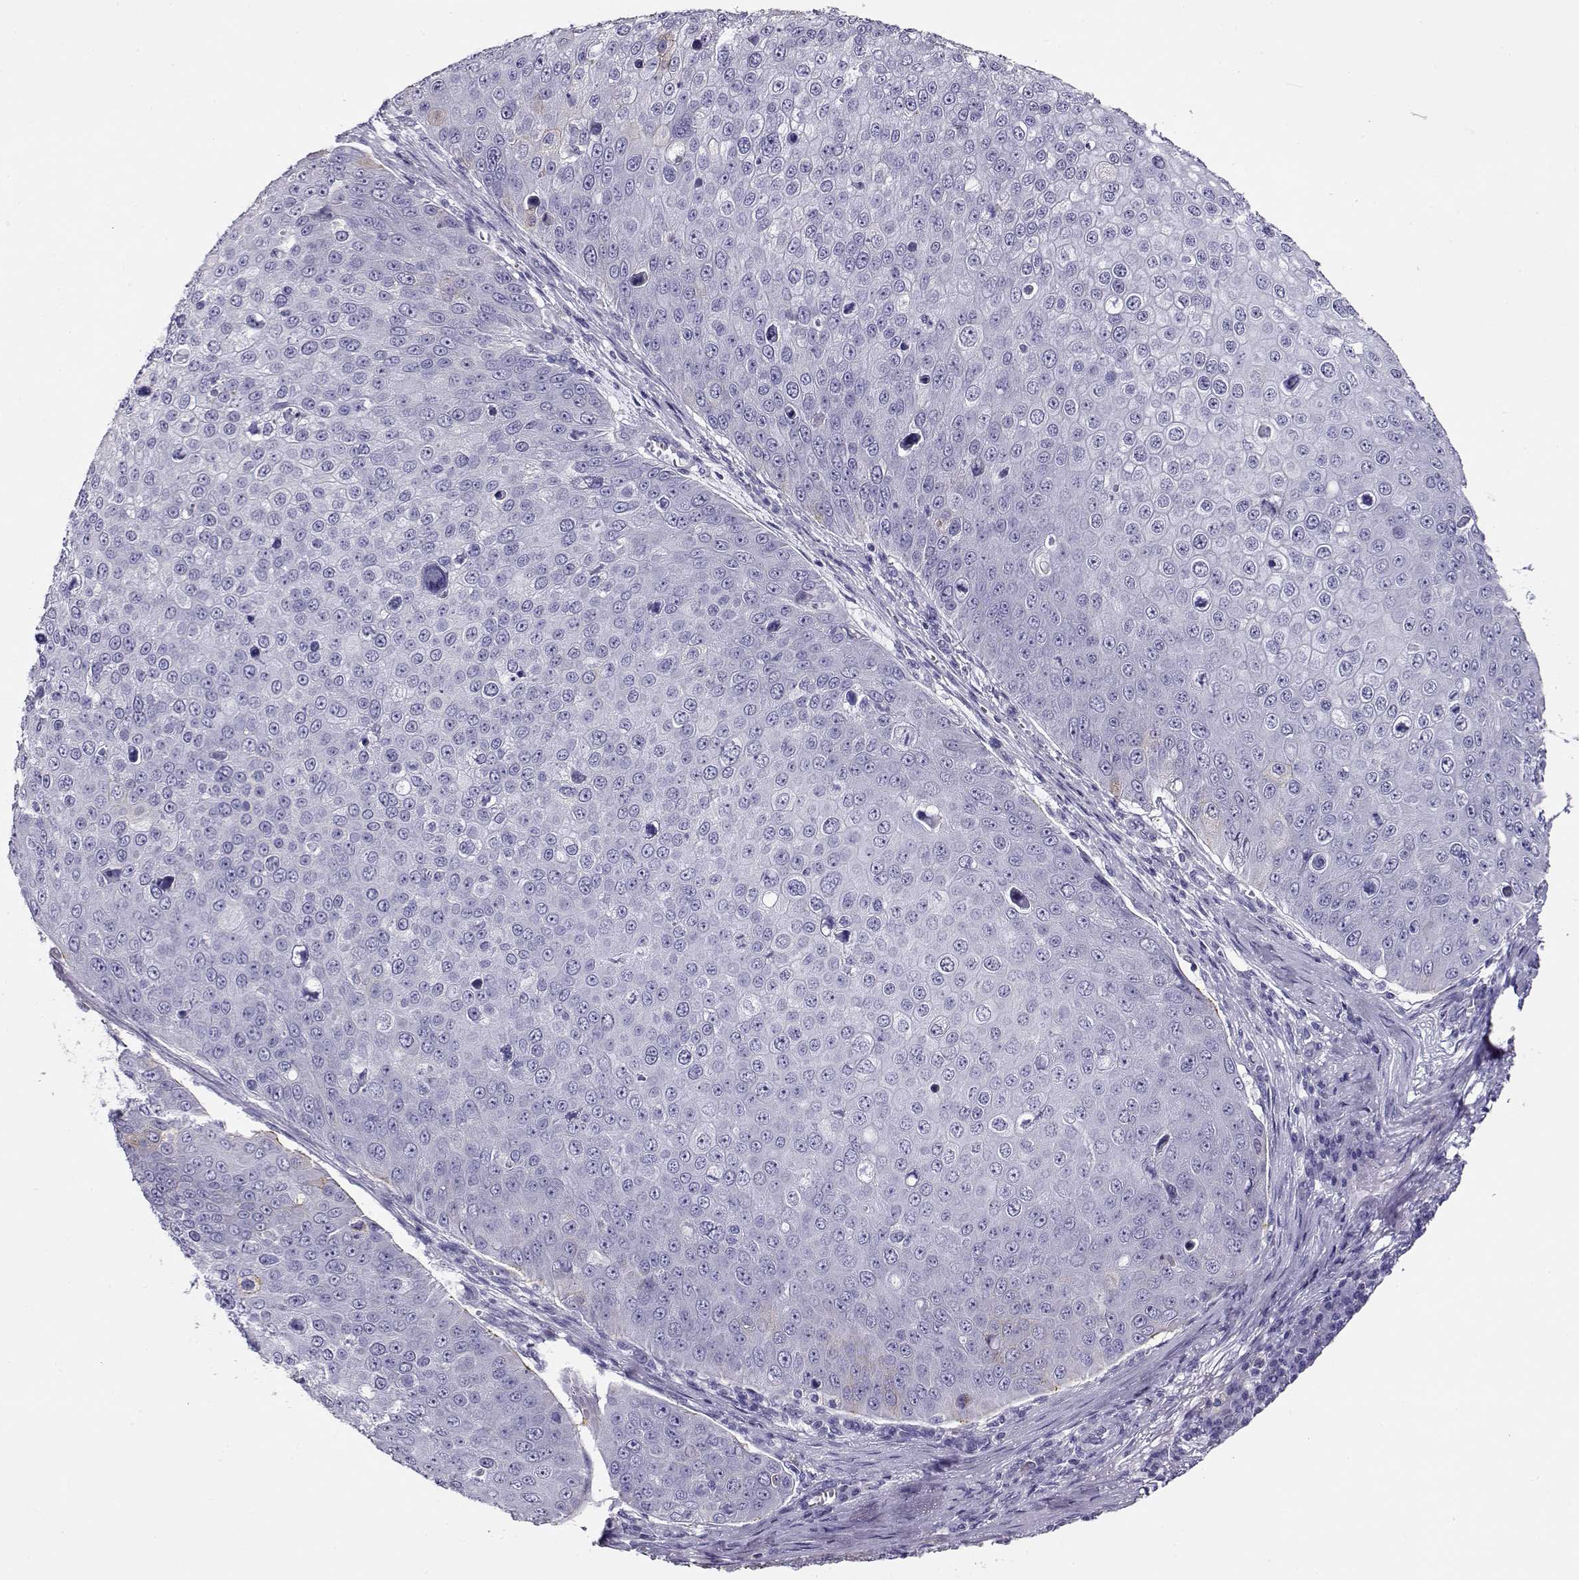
{"staining": {"intensity": "weak", "quantity": "<25%", "location": "cytoplasmic/membranous"}, "tissue": "skin cancer", "cell_type": "Tumor cells", "image_type": "cancer", "snomed": [{"axis": "morphology", "description": "Squamous cell carcinoma, NOS"}, {"axis": "topography", "description": "Skin"}], "caption": "A micrograph of skin cancer stained for a protein exhibits no brown staining in tumor cells.", "gene": "CRX", "patient": {"sex": "male", "age": 71}}